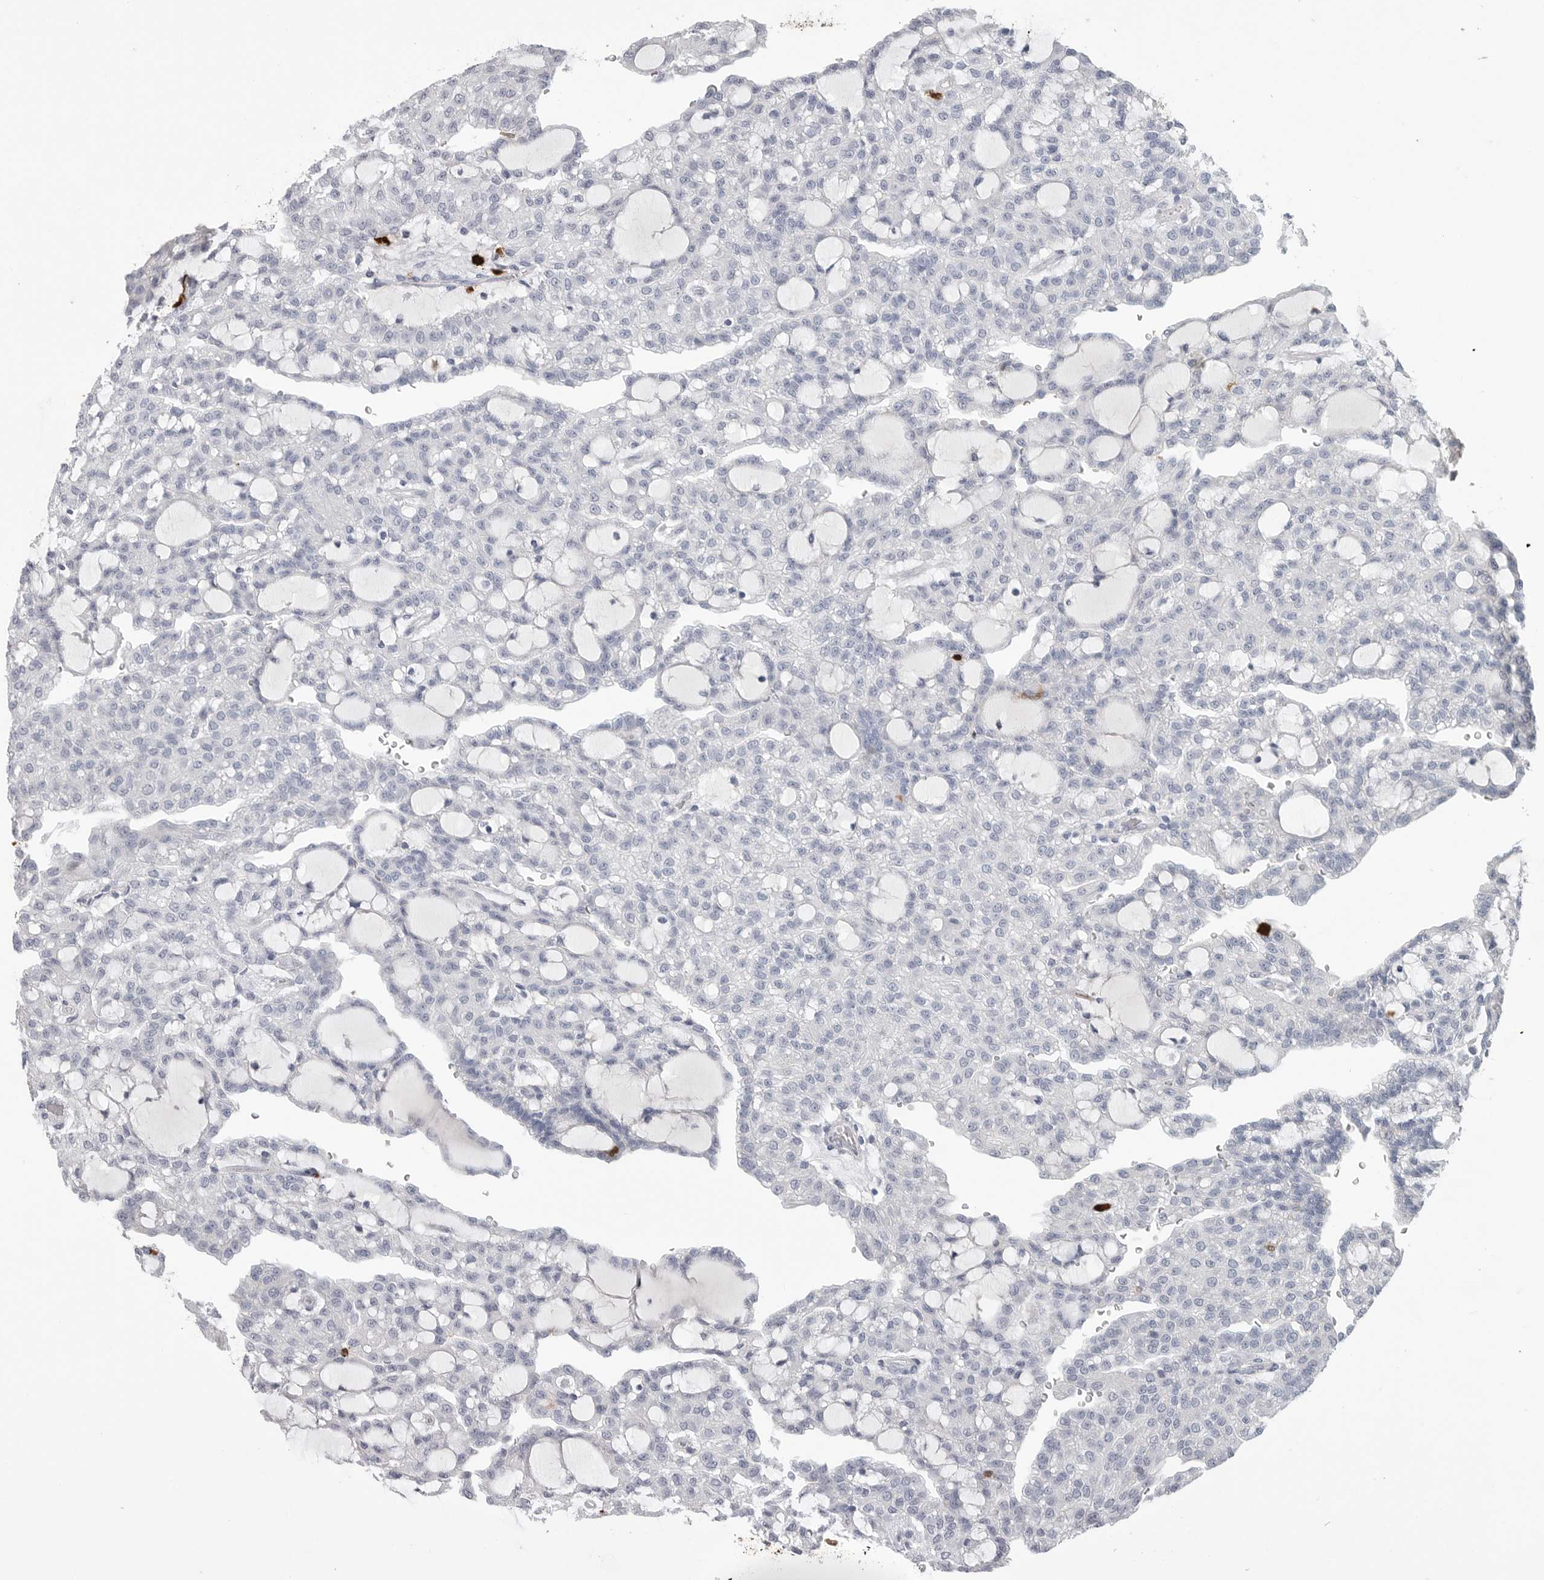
{"staining": {"intensity": "negative", "quantity": "none", "location": "none"}, "tissue": "renal cancer", "cell_type": "Tumor cells", "image_type": "cancer", "snomed": [{"axis": "morphology", "description": "Adenocarcinoma, NOS"}, {"axis": "topography", "description": "Kidney"}], "caption": "Human renal adenocarcinoma stained for a protein using IHC displays no expression in tumor cells.", "gene": "CYB561D1", "patient": {"sex": "male", "age": 63}}